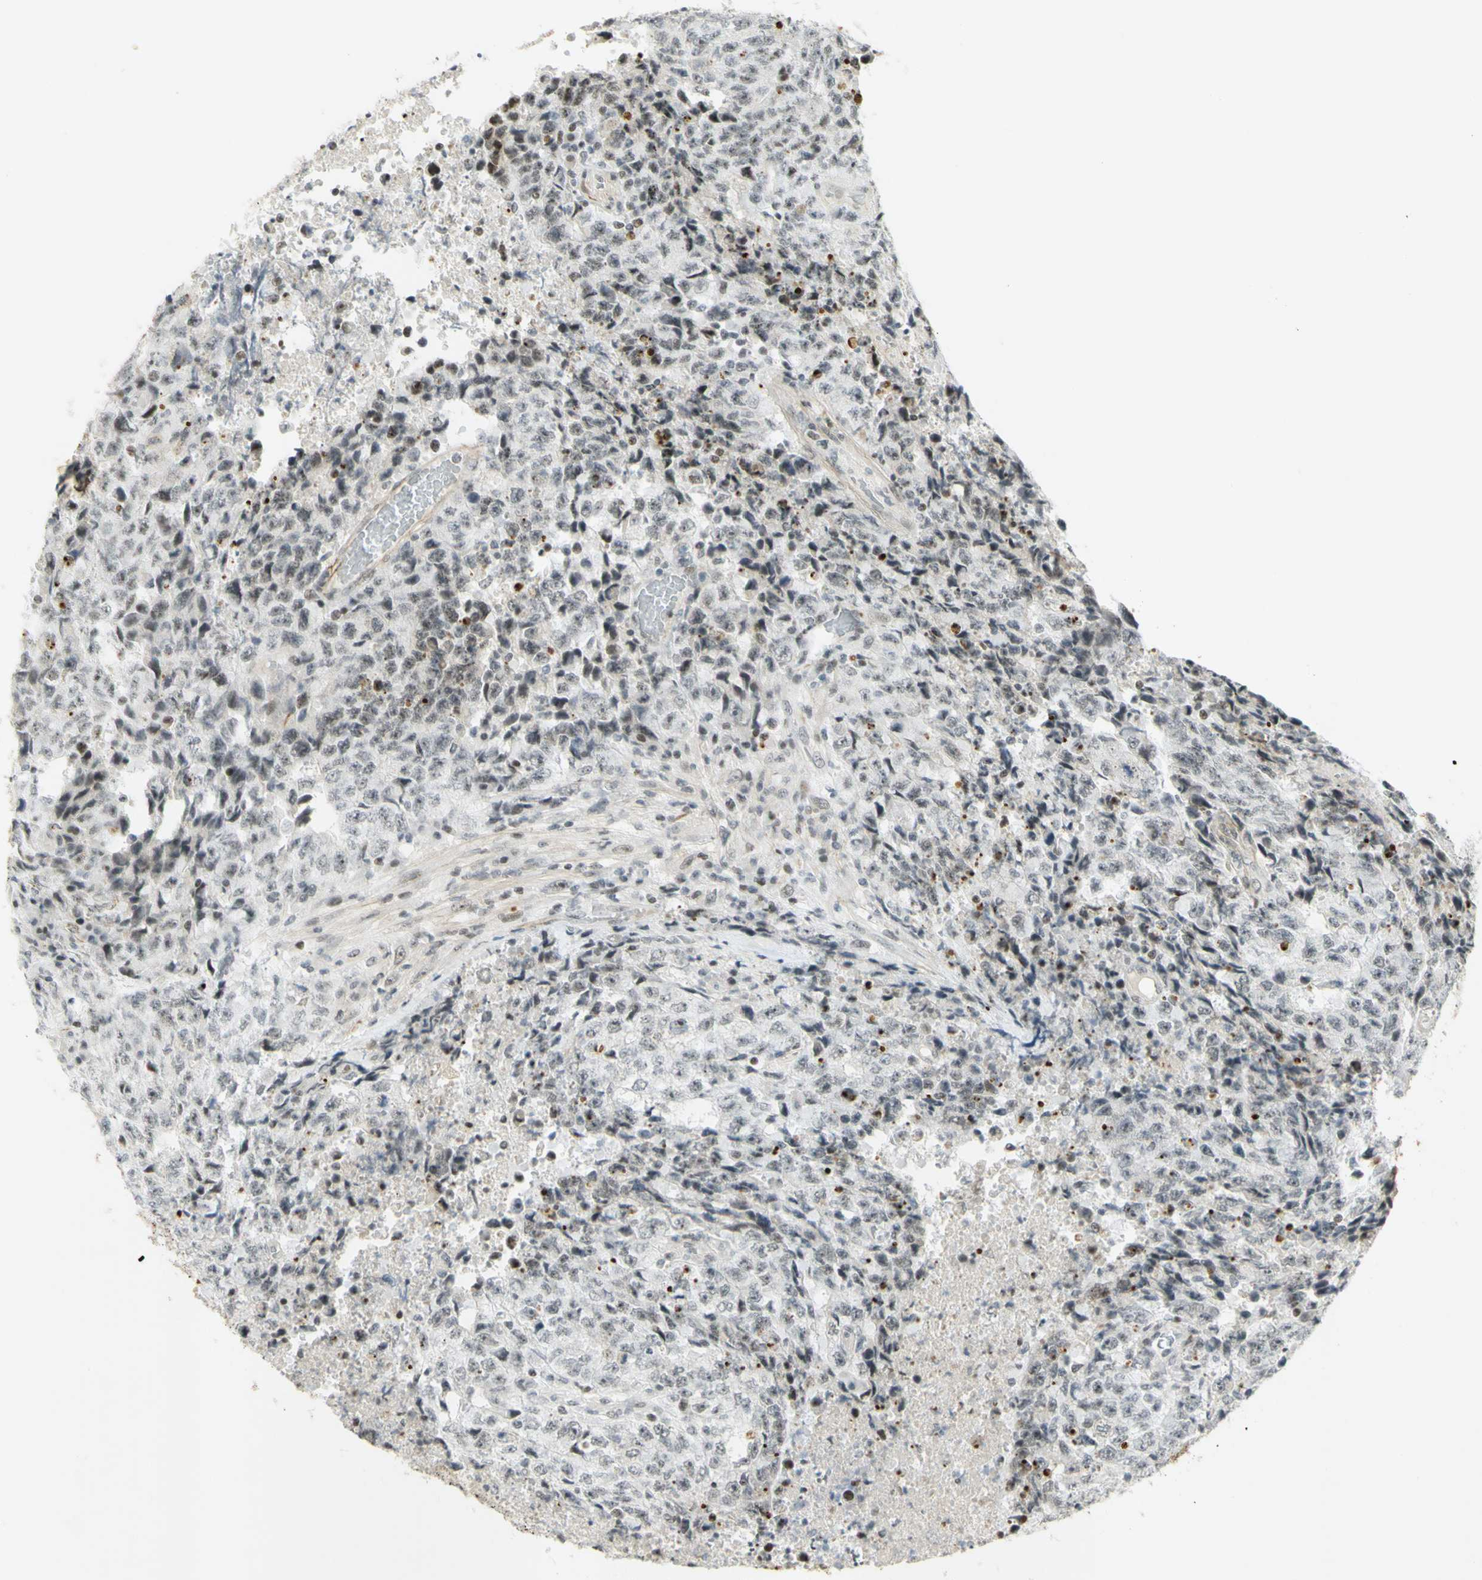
{"staining": {"intensity": "moderate", "quantity": ">75%", "location": "nuclear"}, "tissue": "testis cancer", "cell_type": "Tumor cells", "image_type": "cancer", "snomed": [{"axis": "morphology", "description": "Necrosis, NOS"}, {"axis": "morphology", "description": "Carcinoma, Embryonal, NOS"}, {"axis": "topography", "description": "Testis"}], "caption": "Protein expression analysis of human embryonal carcinoma (testis) reveals moderate nuclear positivity in approximately >75% of tumor cells. (Brightfield microscopy of DAB IHC at high magnification).", "gene": "IRF1", "patient": {"sex": "male", "age": 19}}